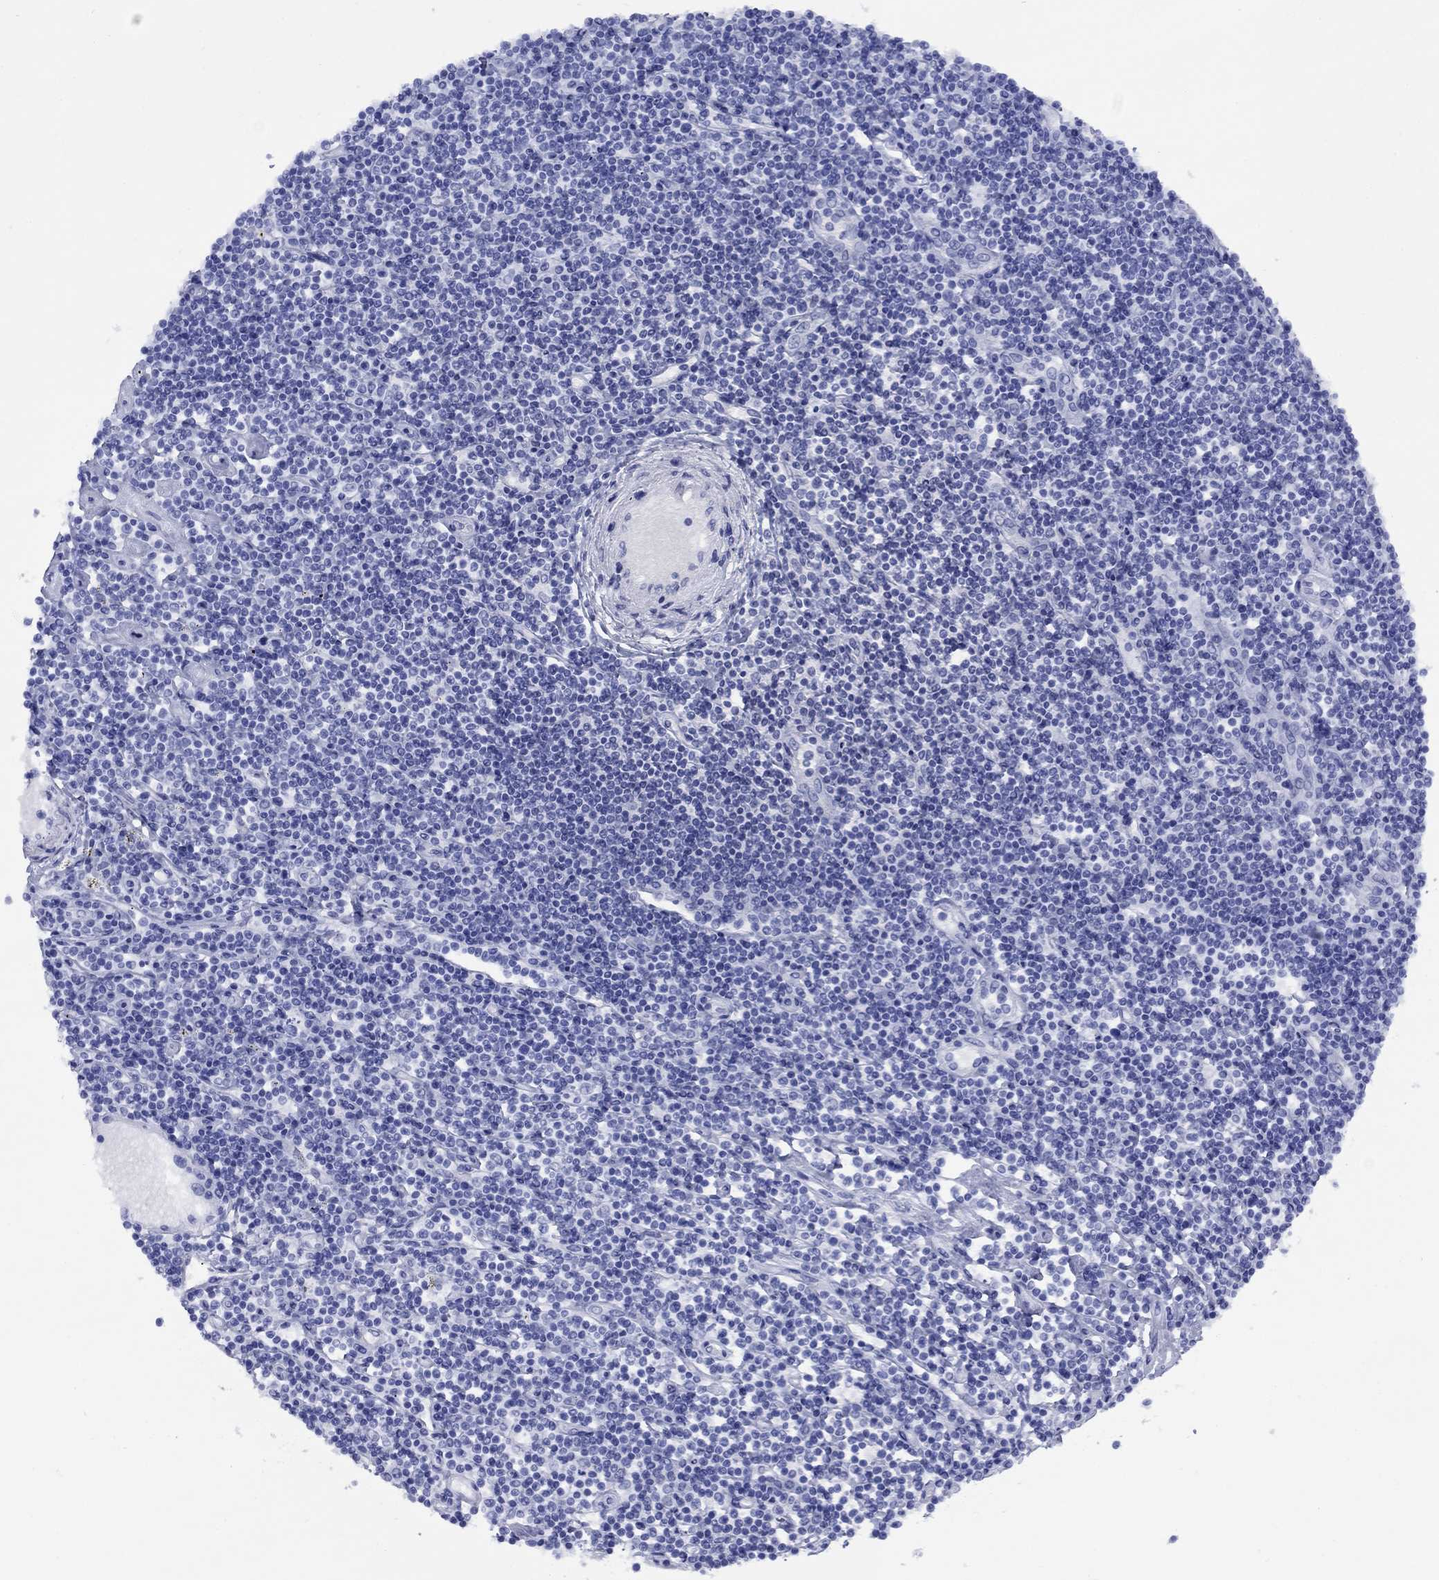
{"staining": {"intensity": "negative", "quantity": "none", "location": "none"}, "tissue": "lymphoma", "cell_type": "Tumor cells", "image_type": "cancer", "snomed": [{"axis": "morphology", "description": "Hodgkin's disease, NOS"}, {"axis": "topography", "description": "Lymph node"}], "caption": "A photomicrograph of Hodgkin's disease stained for a protein demonstrates no brown staining in tumor cells.", "gene": "APOA2", "patient": {"sex": "male", "age": 40}}